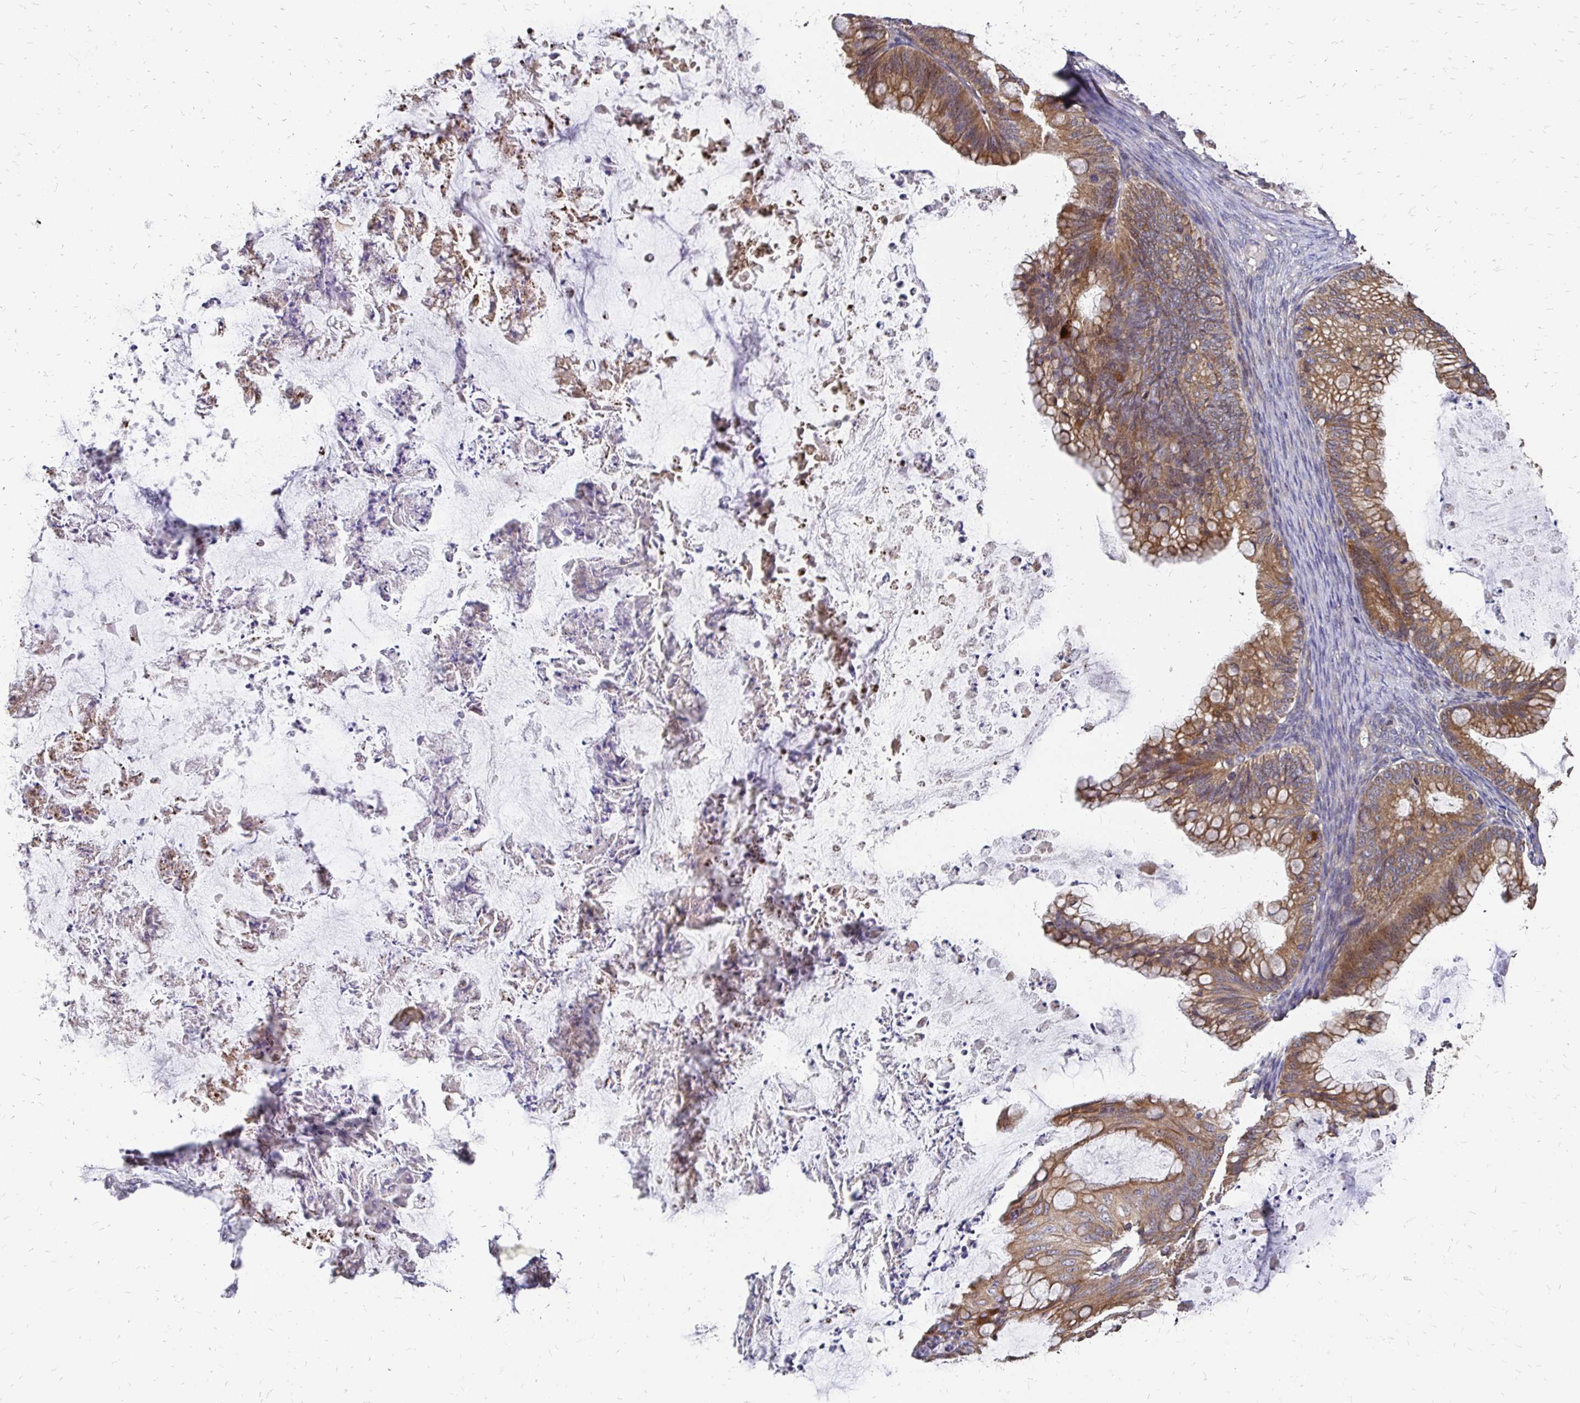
{"staining": {"intensity": "moderate", "quantity": ">75%", "location": "cytoplasmic/membranous"}, "tissue": "ovarian cancer", "cell_type": "Tumor cells", "image_type": "cancer", "snomed": [{"axis": "morphology", "description": "Cystadenocarcinoma, mucinous, NOS"}, {"axis": "topography", "description": "Ovary"}], "caption": "High-power microscopy captured an immunohistochemistry (IHC) image of ovarian cancer (mucinous cystadenocarcinoma), revealing moderate cytoplasmic/membranous positivity in about >75% of tumor cells. The staining was performed using DAB (3,3'-diaminobenzidine) to visualize the protein expression in brown, while the nuclei were stained in blue with hematoxylin (Magnification: 20x).", "gene": "ZW10", "patient": {"sex": "female", "age": 35}}